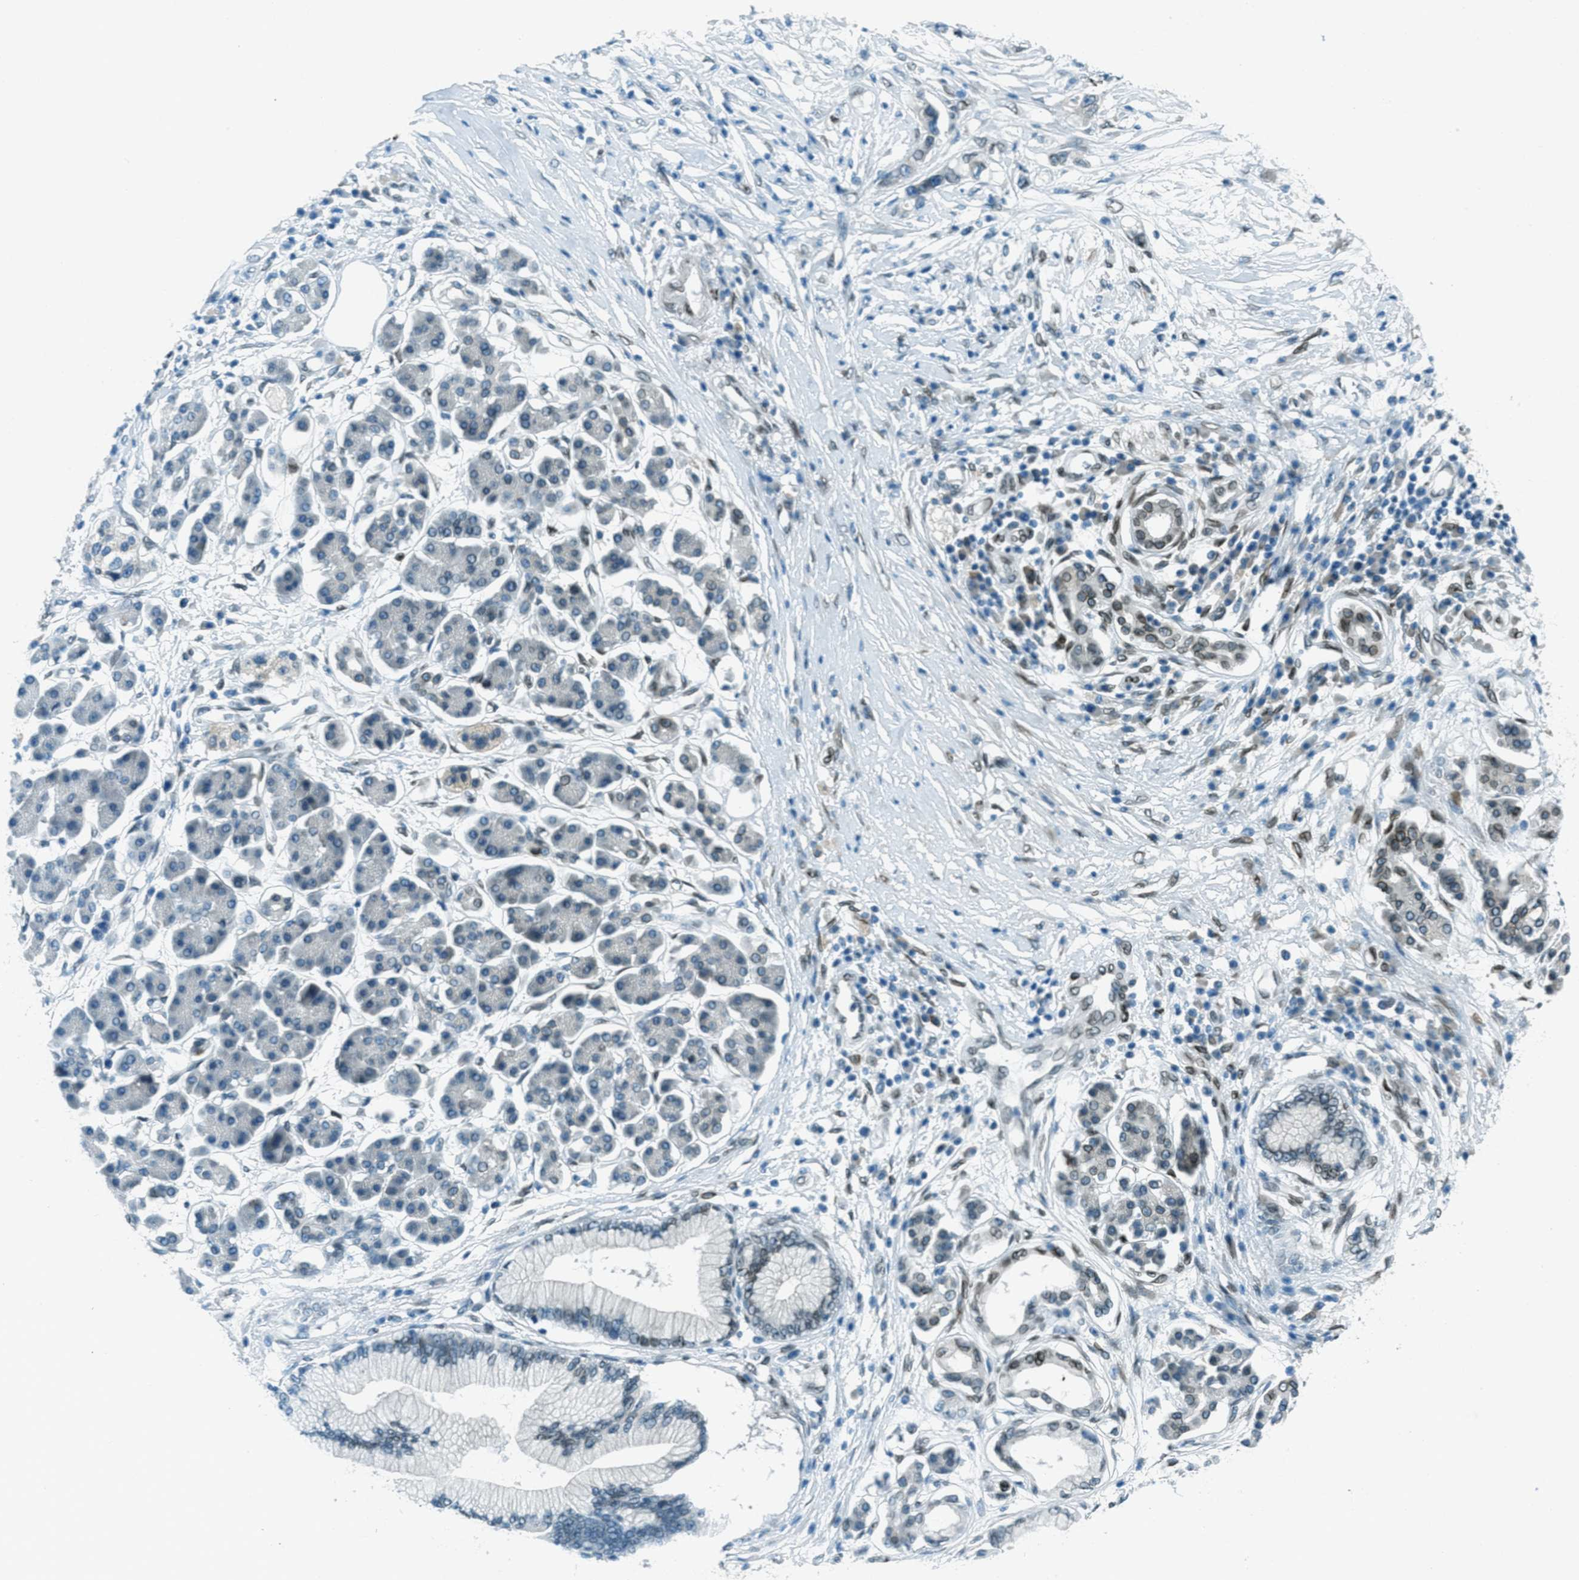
{"staining": {"intensity": "moderate", "quantity": "25%-75%", "location": "cytoplasmic/membranous,nuclear"}, "tissue": "pancreatic cancer", "cell_type": "Tumor cells", "image_type": "cancer", "snomed": [{"axis": "morphology", "description": "Adenocarcinoma, NOS"}, {"axis": "topography", "description": "Pancreas"}], "caption": "Pancreatic adenocarcinoma stained with IHC reveals moderate cytoplasmic/membranous and nuclear positivity in approximately 25%-75% of tumor cells.", "gene": "LEMD2", "patient": {"sex": "male", "age": 77}}